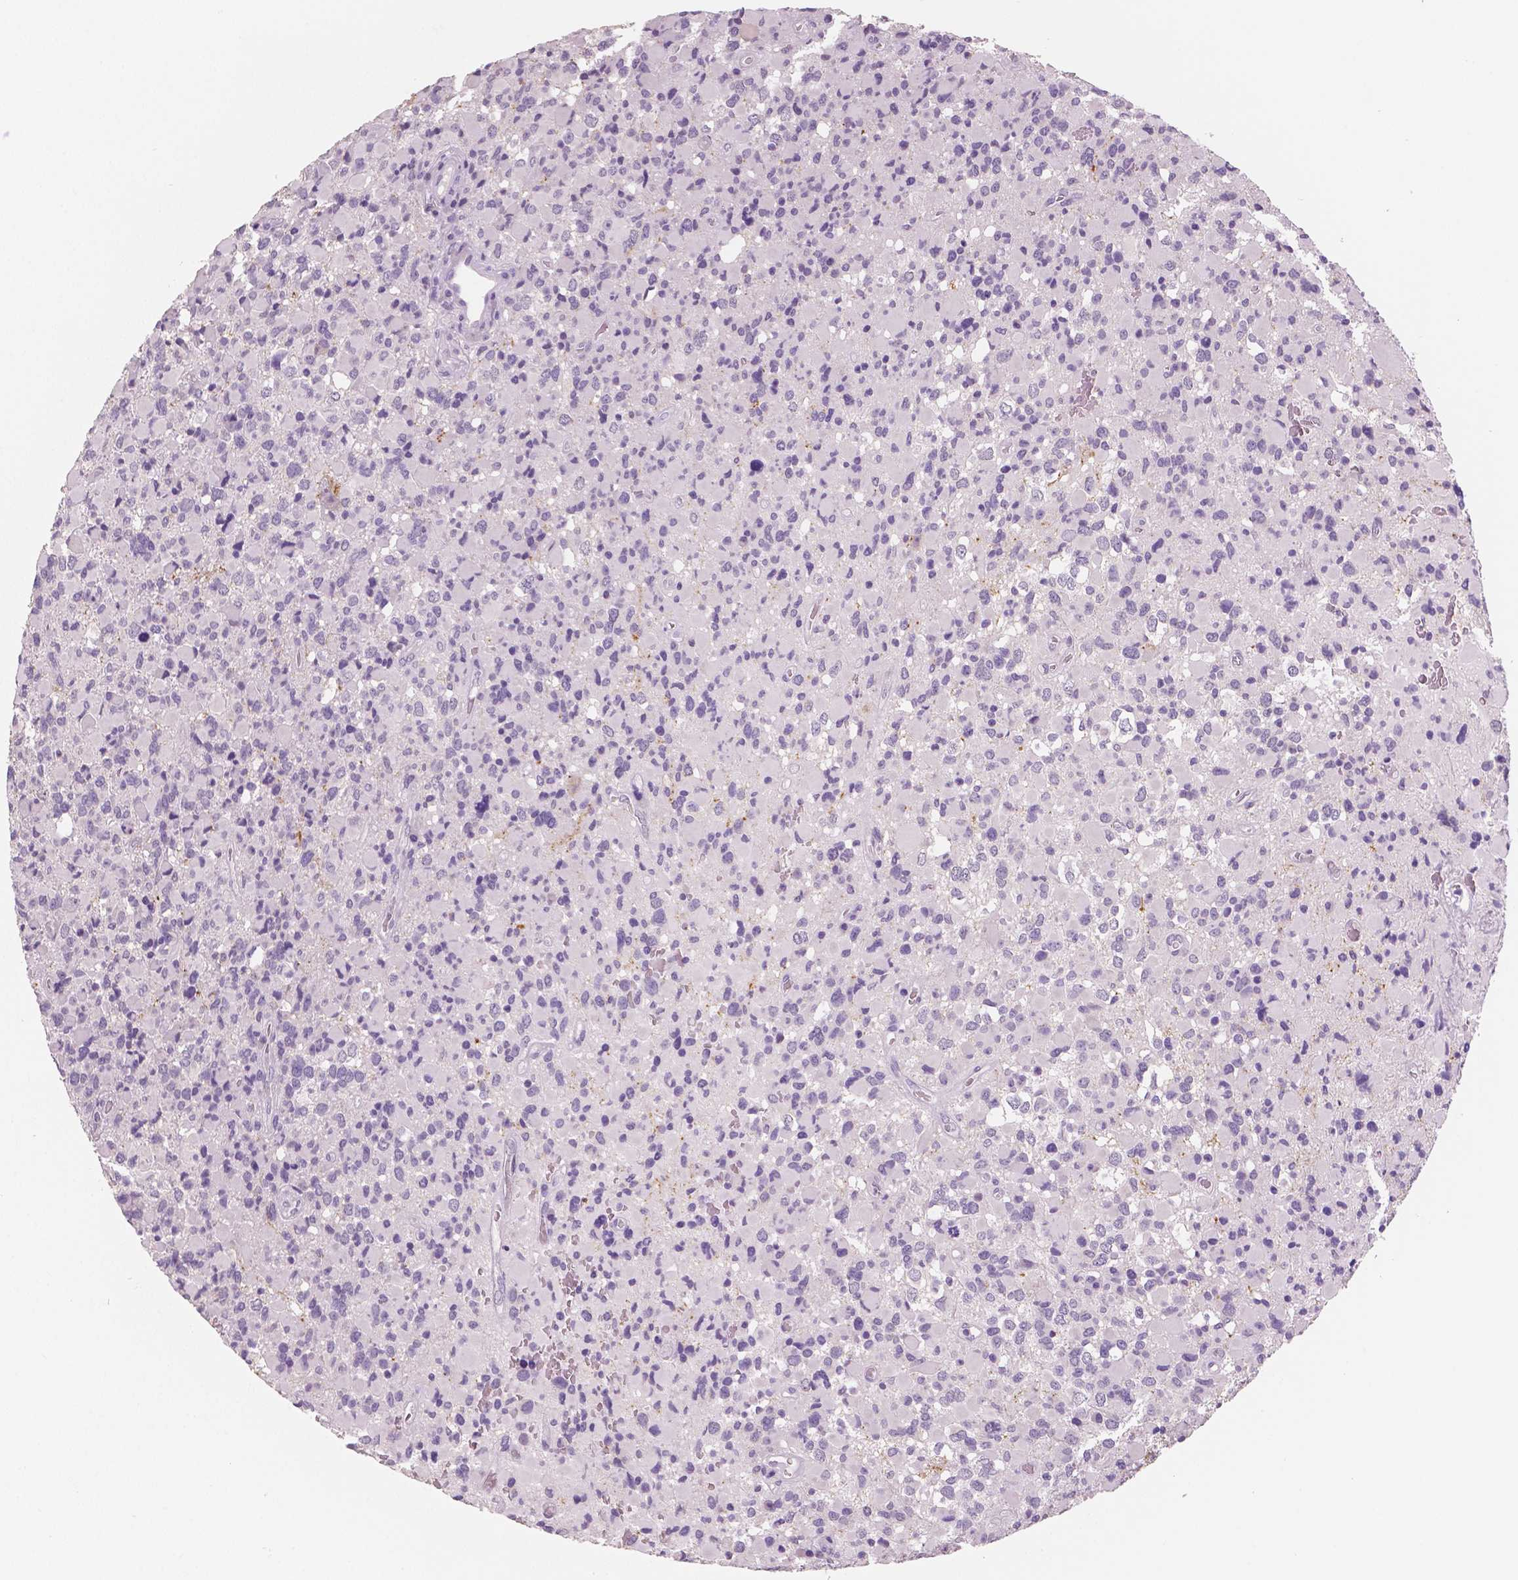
{"staining": {"intensity": "negative", "quantity": "none", "location": "none"}, "tissue": "glioma", "cell_type": "Tumor cells", "image_type": "cancer", "snomed": [{"axis": "morphology", "description": "Glioma, malignant, High grade"}, {"axis": "topography", "description": "Brain"}], "caption": "Glioma stained for a protein using IHC displays no expression tumor cells.", "gene": "NECAB2", "patient": {"sex": "female", "age": 40}}